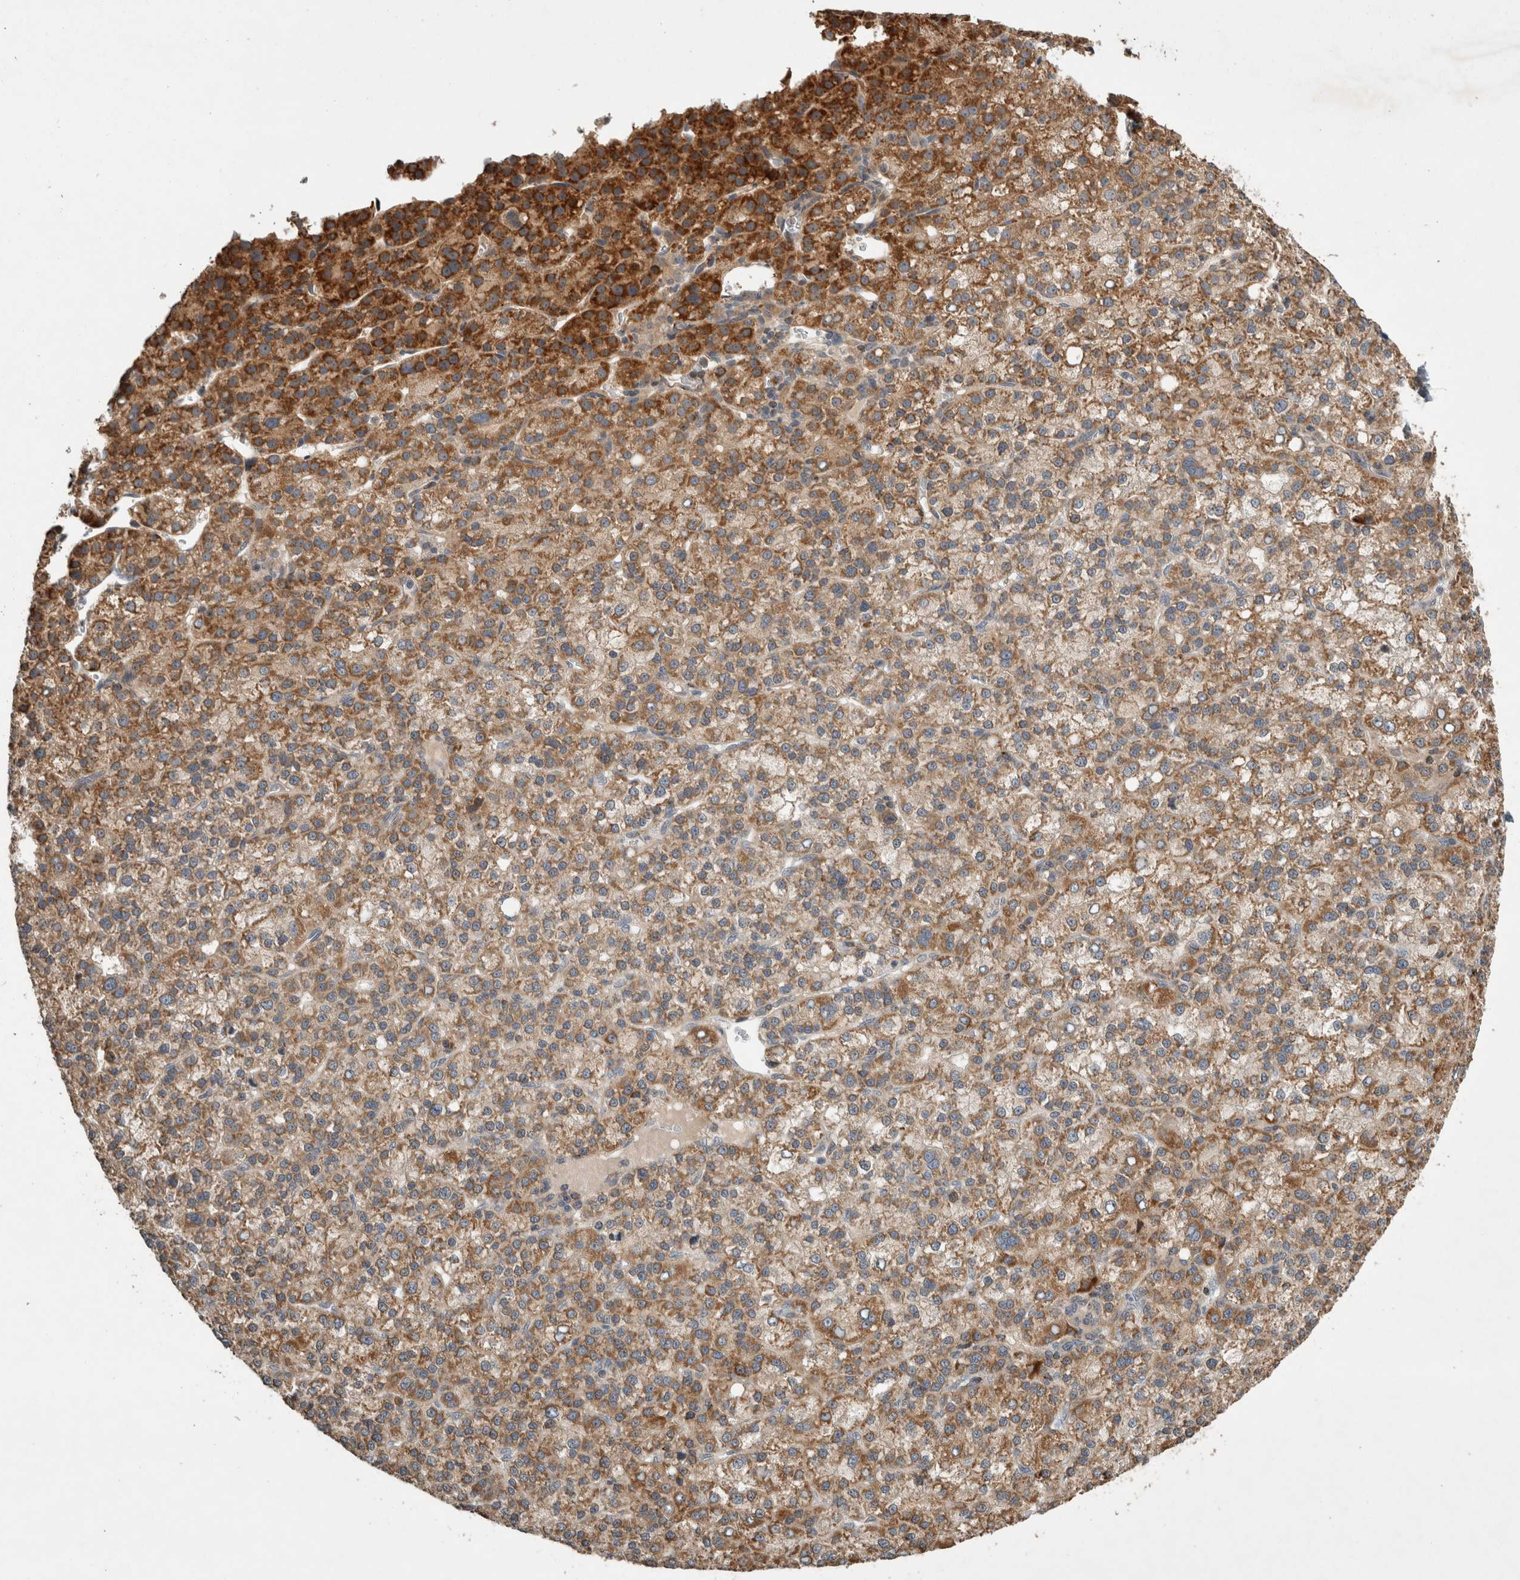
{"staining": {"intensity": "moderate", "quantity": ">75%", "location": "cytoplasmic/membranous"}, "tissue": "liver cancer", "cell_type": "Tumor cells", "image_type": "cancer", "snomed": [{"axis": "morphology", "description": "Carcinoma, Hepatocellular, NOS"}, {"axis": "topography", "description": "Liver"}], "caption": "Tumor cells demonstrate medium levels of moderate cytoplasmic/membranous expression in about >75% of cells in liver cancer.", "gene": "SERAC1", "patient": {"sex": "female", "age": 58}}